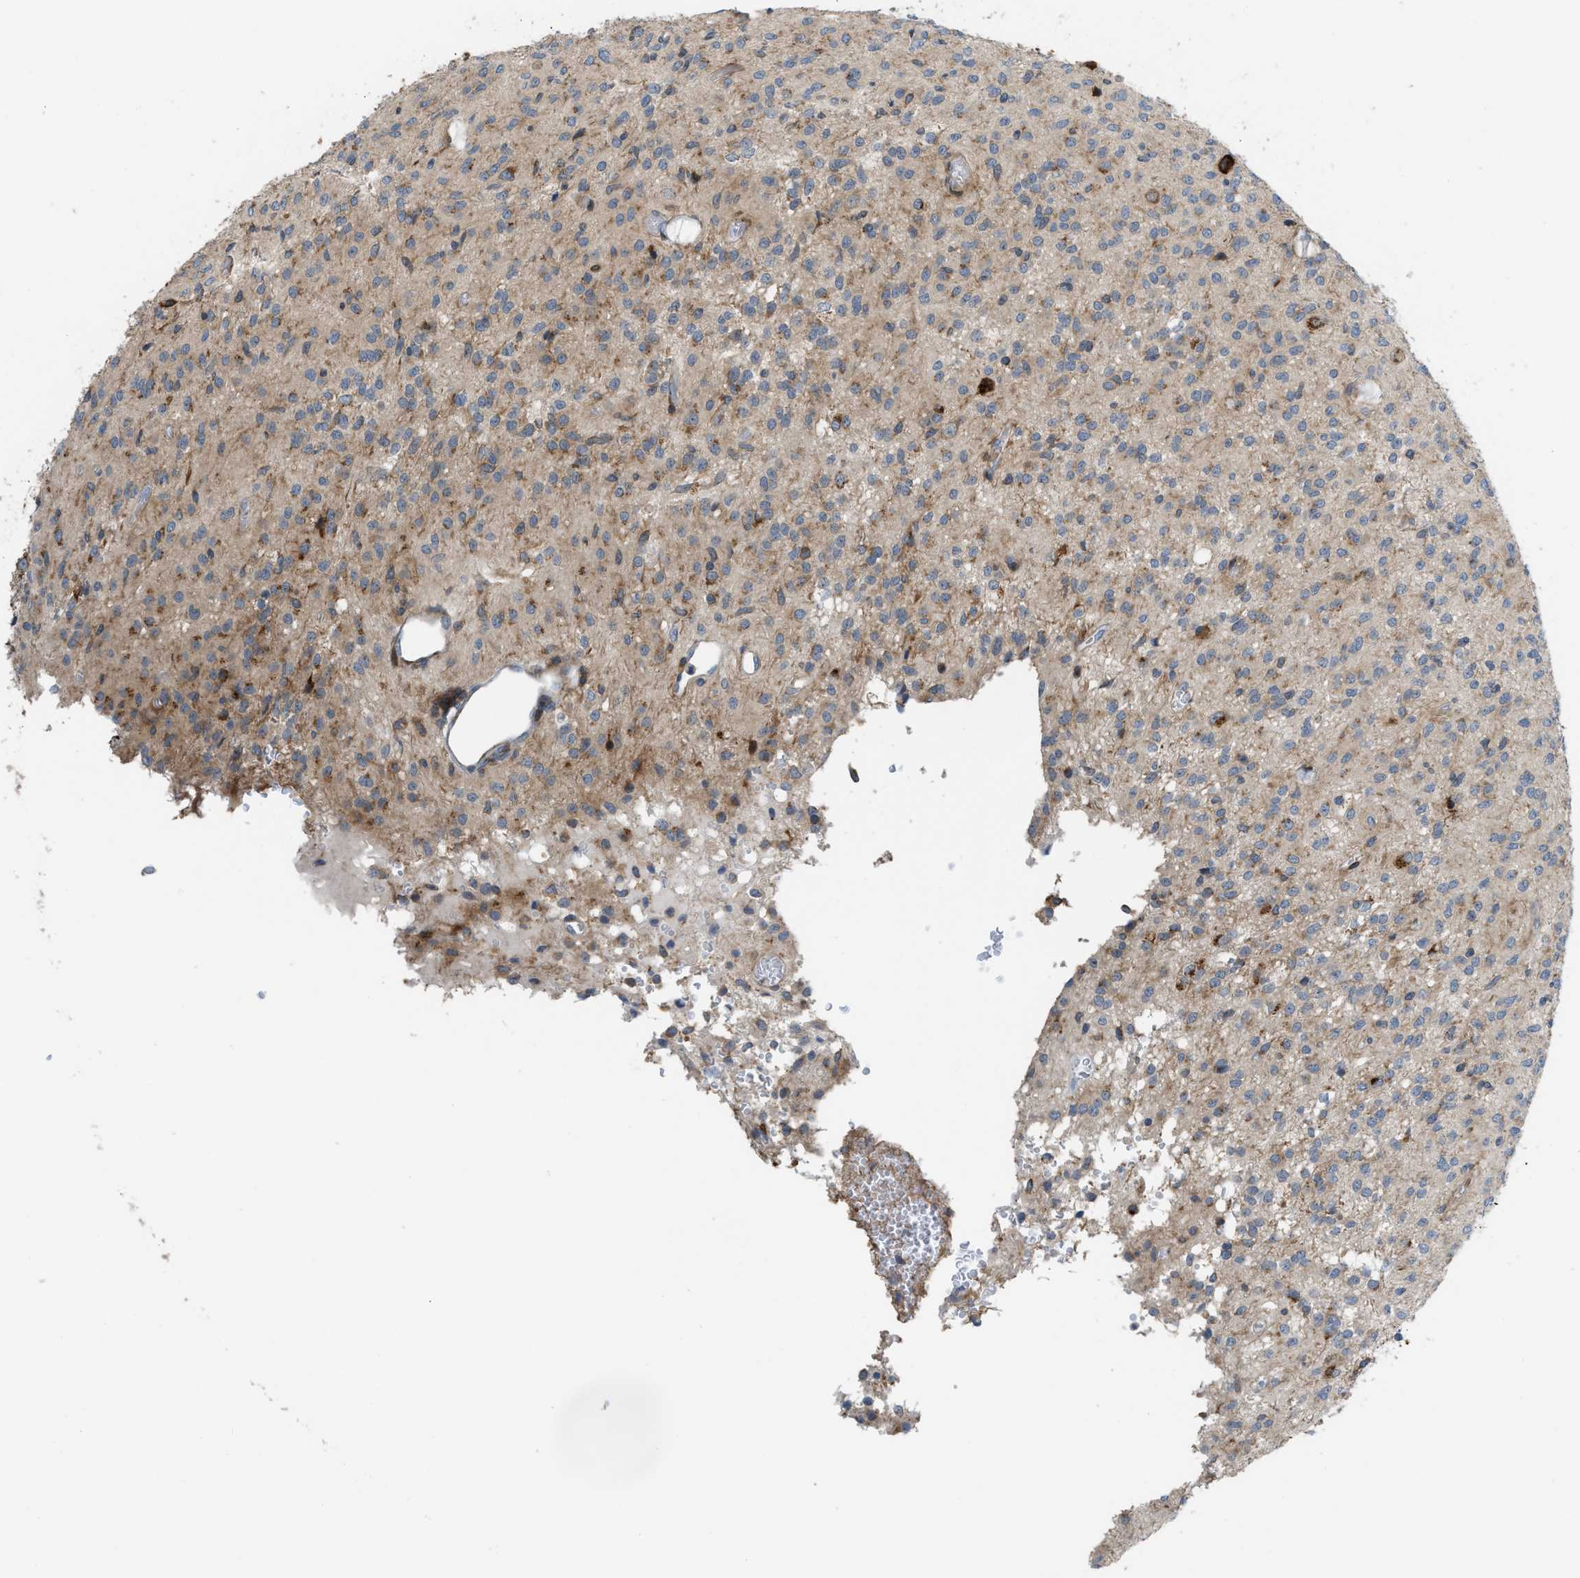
{"staining": {"intensity": "weak", "quantity": "25%-75%", "location": "cytoplasmic/membranous"}, "tissue": "glioma", "cell_type": "Tumor cells", "image_type": "cancer", "snomed": [{"axis": "morphology", "description": "Glioma, malignant, High grade"}, {"axis": "topography", "description": "Brain"}], "caption": "Brown immunohistochemical staining in malignant glioma (high-grade) demonstrates weak cytoplasmic/membranous expression in about 25%-75% of tumor cells.", "gene": "DIPK1A", "patient": {"sex": "female", "age": 59}}